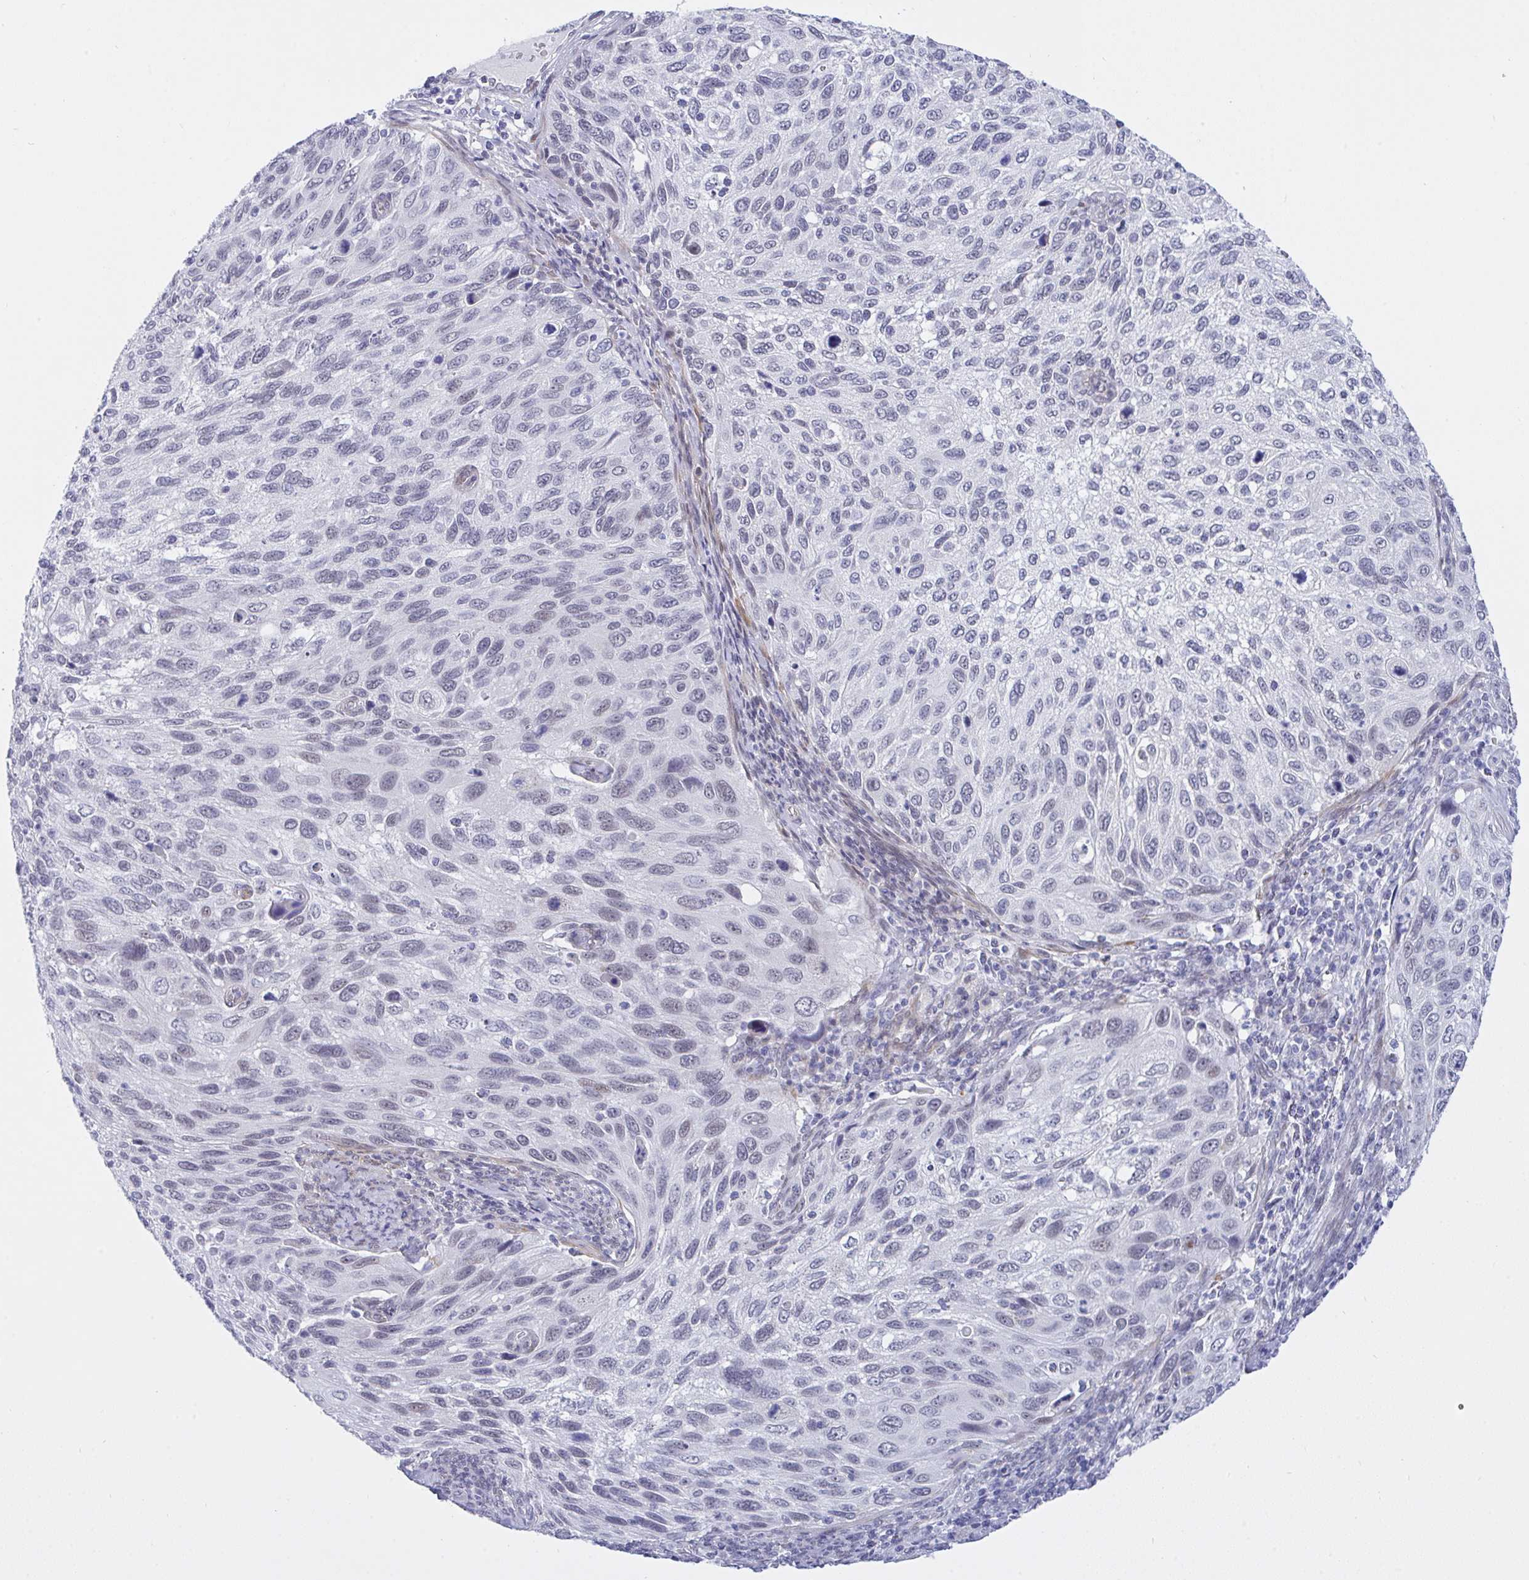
{"staining": {"intensity": "negative", "quantity": "none", "location": "none"}, "tissue": "cervical cancer", "cell_type": "Tumor cells", "image_type": "cancer", "snomed": [{"axis": "morphology", "description": "Squamous cell carcinoma, NOS"}, {"axis": "topography", "description": "Cervix"}], "caption": "DAB (3,3'-diaminobenzidine) immunohistochemical staining of cervical cancer exhibits no significant positivity in tumor cells. (Immunohistochemistry, brightfield microscopy, high magnification).", "gene": "FBXL22", "patient": {"sex": "female", "age": 70}}